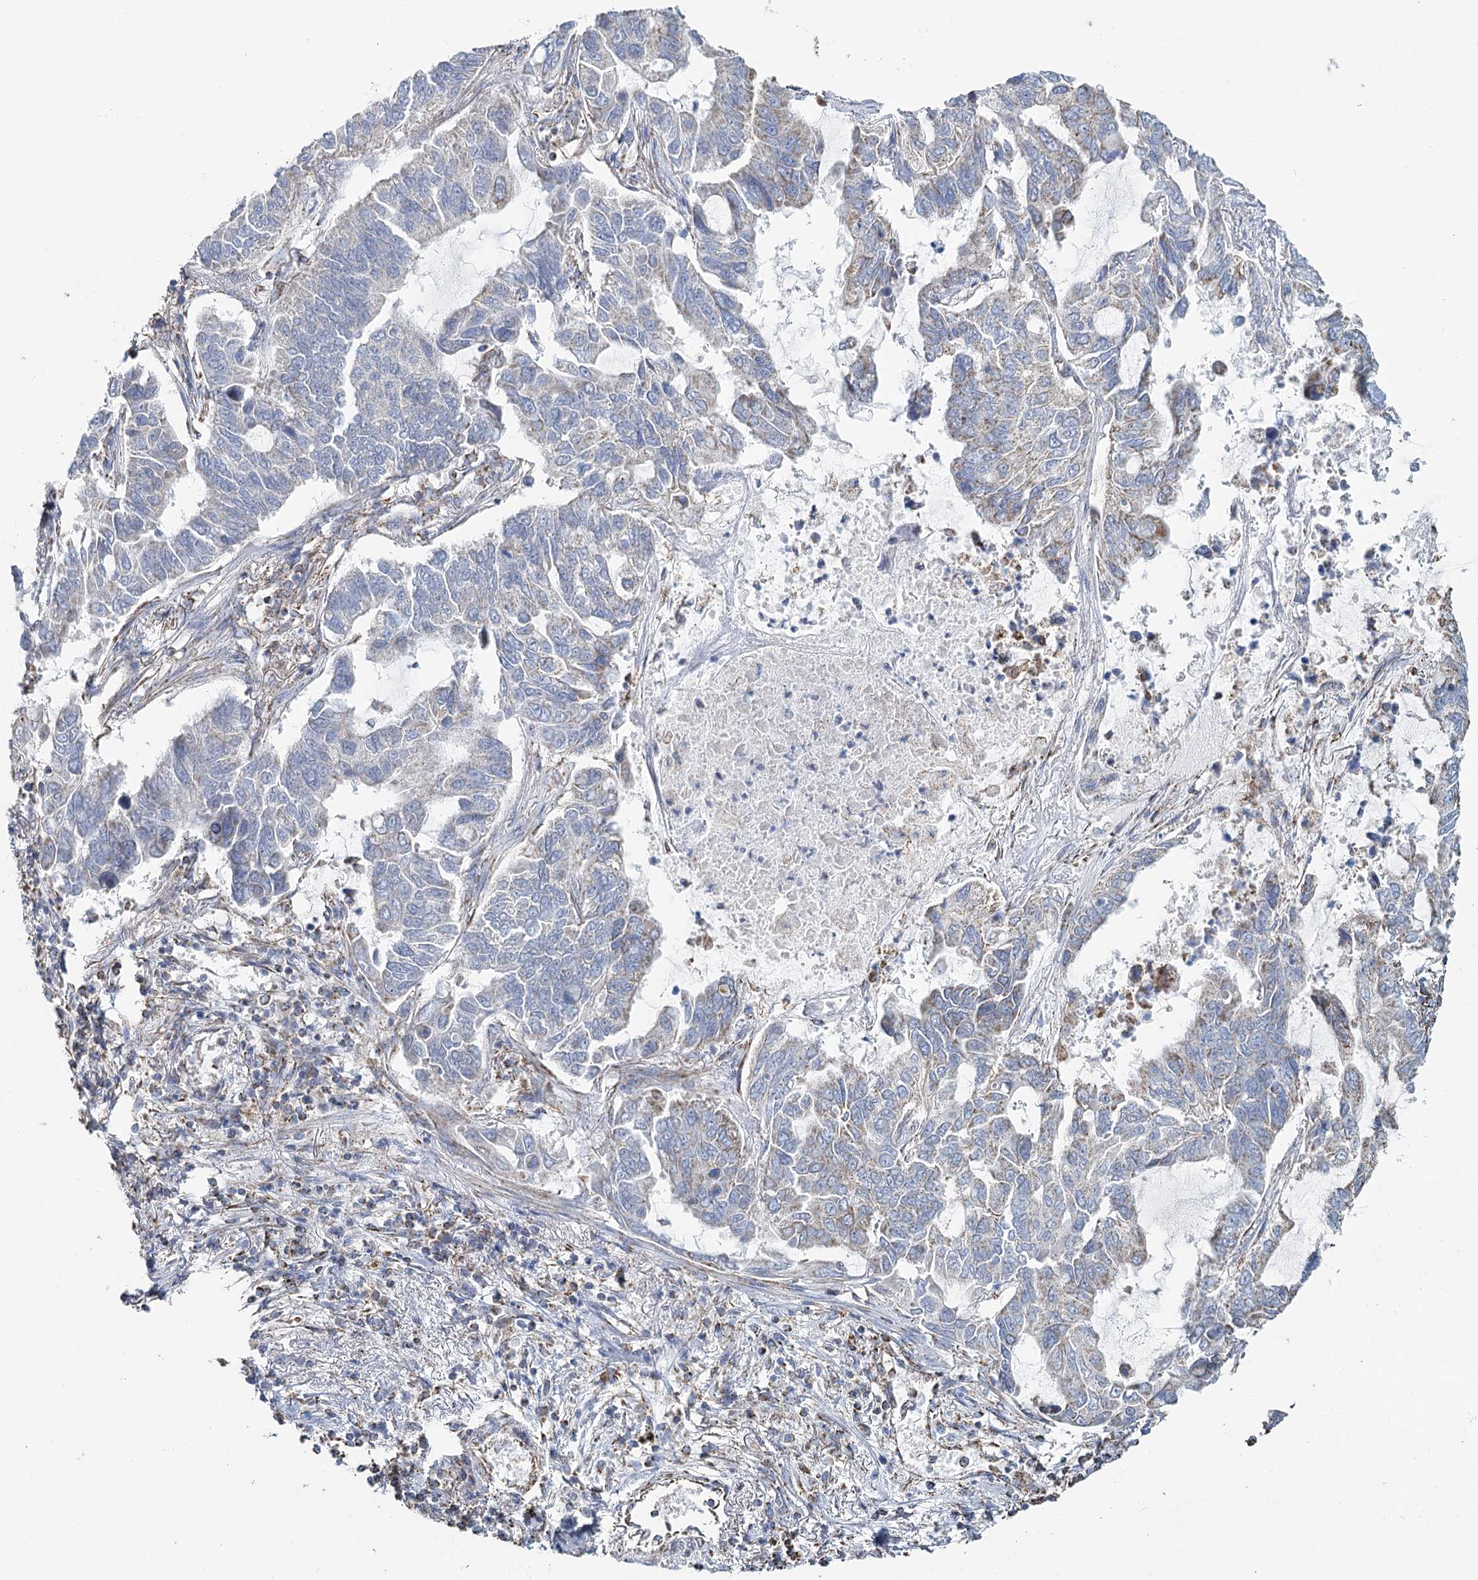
{"staining": {"intensity": "negative", "quantity": "none", "location": "none"}, "tissue": "lung cancer", "cell_type": "Tumor cells", "image_type": "cancer", "snomed": [{"axis": "morphology", "description": "Adenocarcinoma, NOS"}, {"axis": "topography", "description": "Lung"}], "caption": "High power microscopy image of an immunohistochemistry image of lung cancer, revealing no significant staining in tumor cells.", "gene": "MRPL44", "patient": {"sex": "male", "age": 64}}